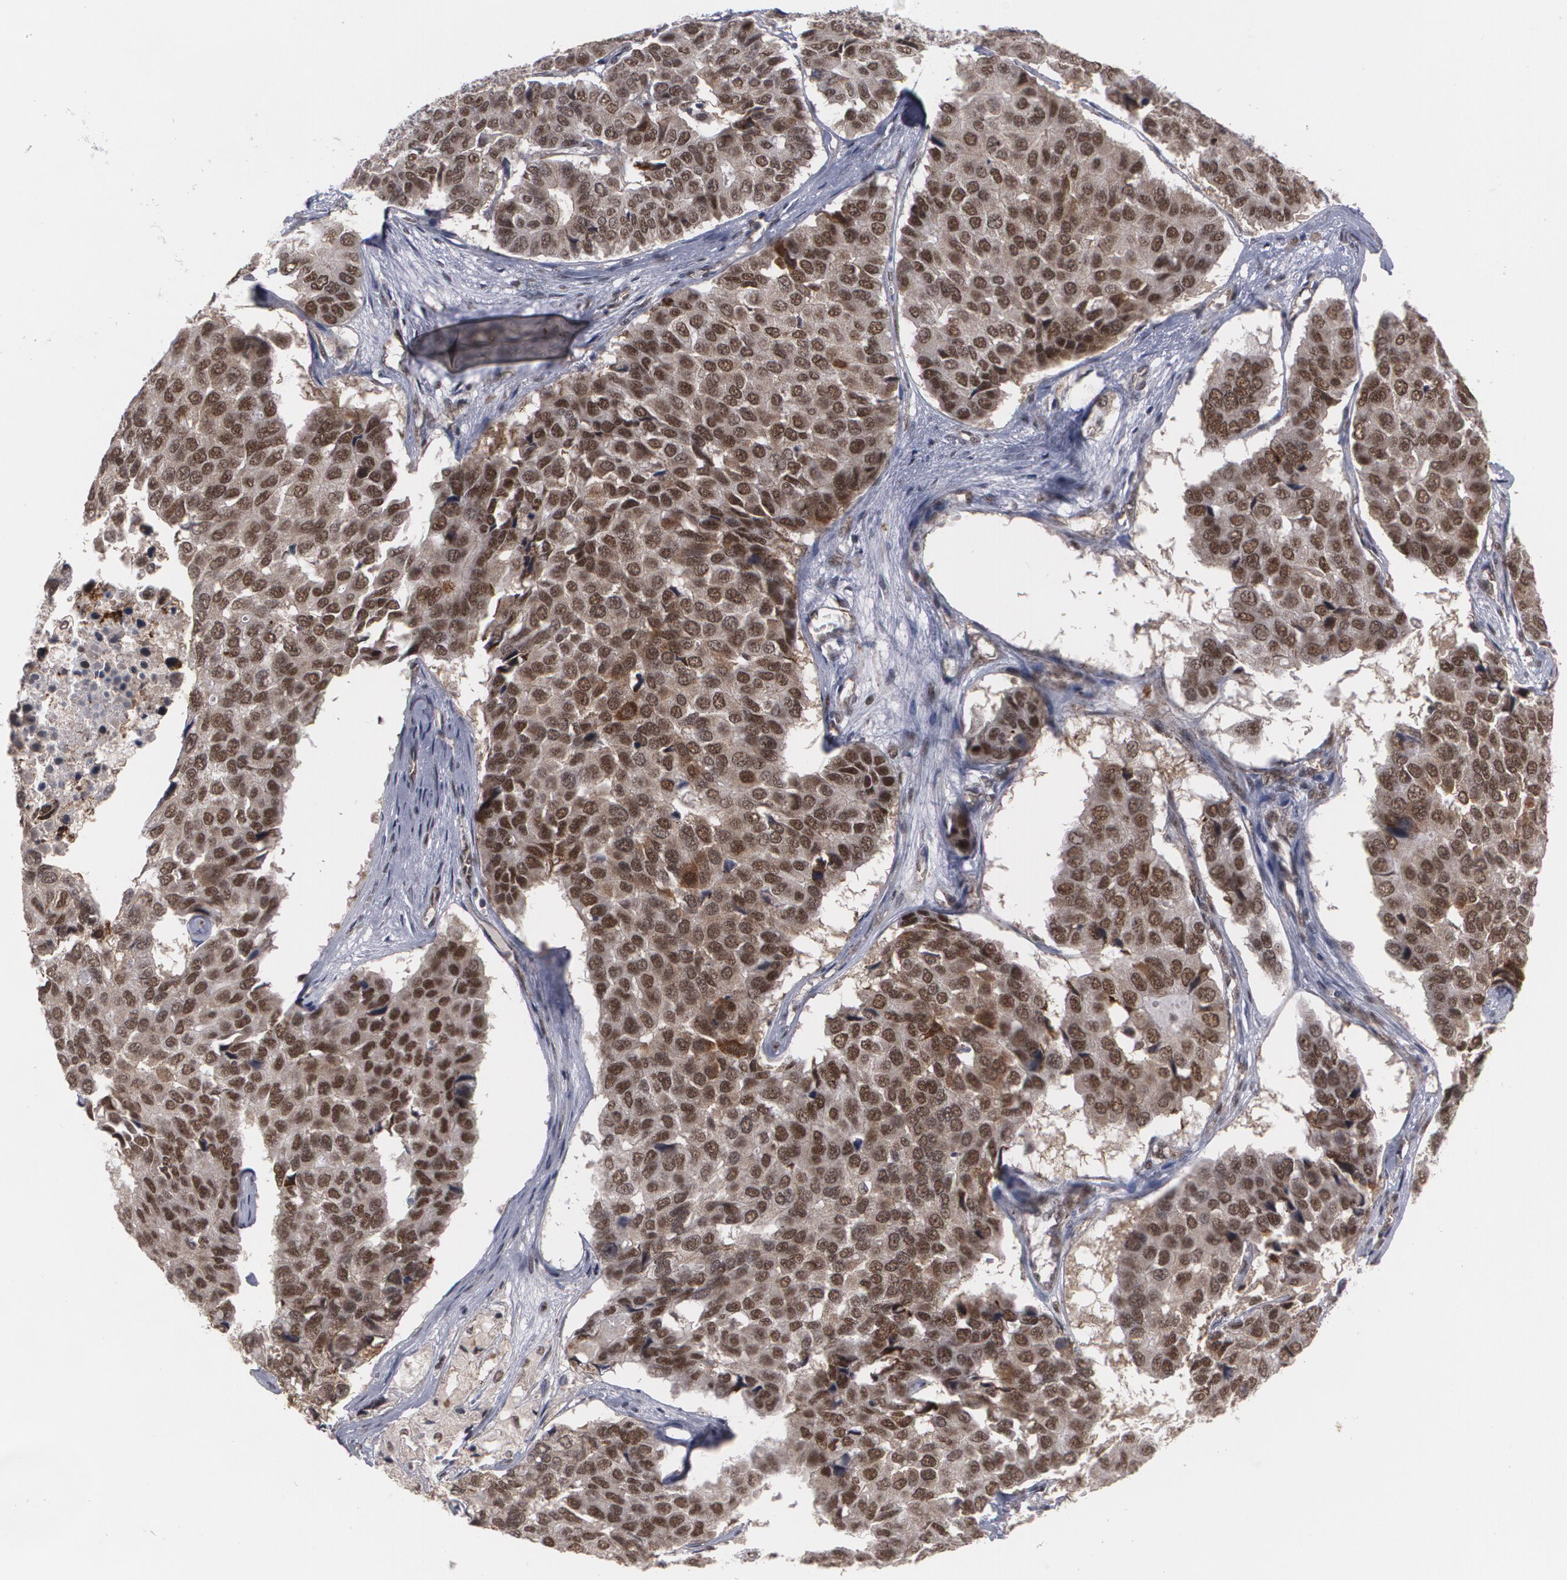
{"staining": {"intensity": "strong", "quantity": ">75%", "location": "nuclear"}, "tissue": "pancreatic cancer", "cell_type": "Tumor cells", "image_type": "cancer", "snomed": [{"axis": "morphology", "description": "Adenocarcinoma, NOS"}, {"axis": "topography", "description": "Pancreas"}], "caption": "Pancreatic cancer stained with a brown dye exhibits strong nuclear positive staining in about >75% of tumor cells.", "gene": "INTS6", "patient": {"sex": "male", "age": 50}}